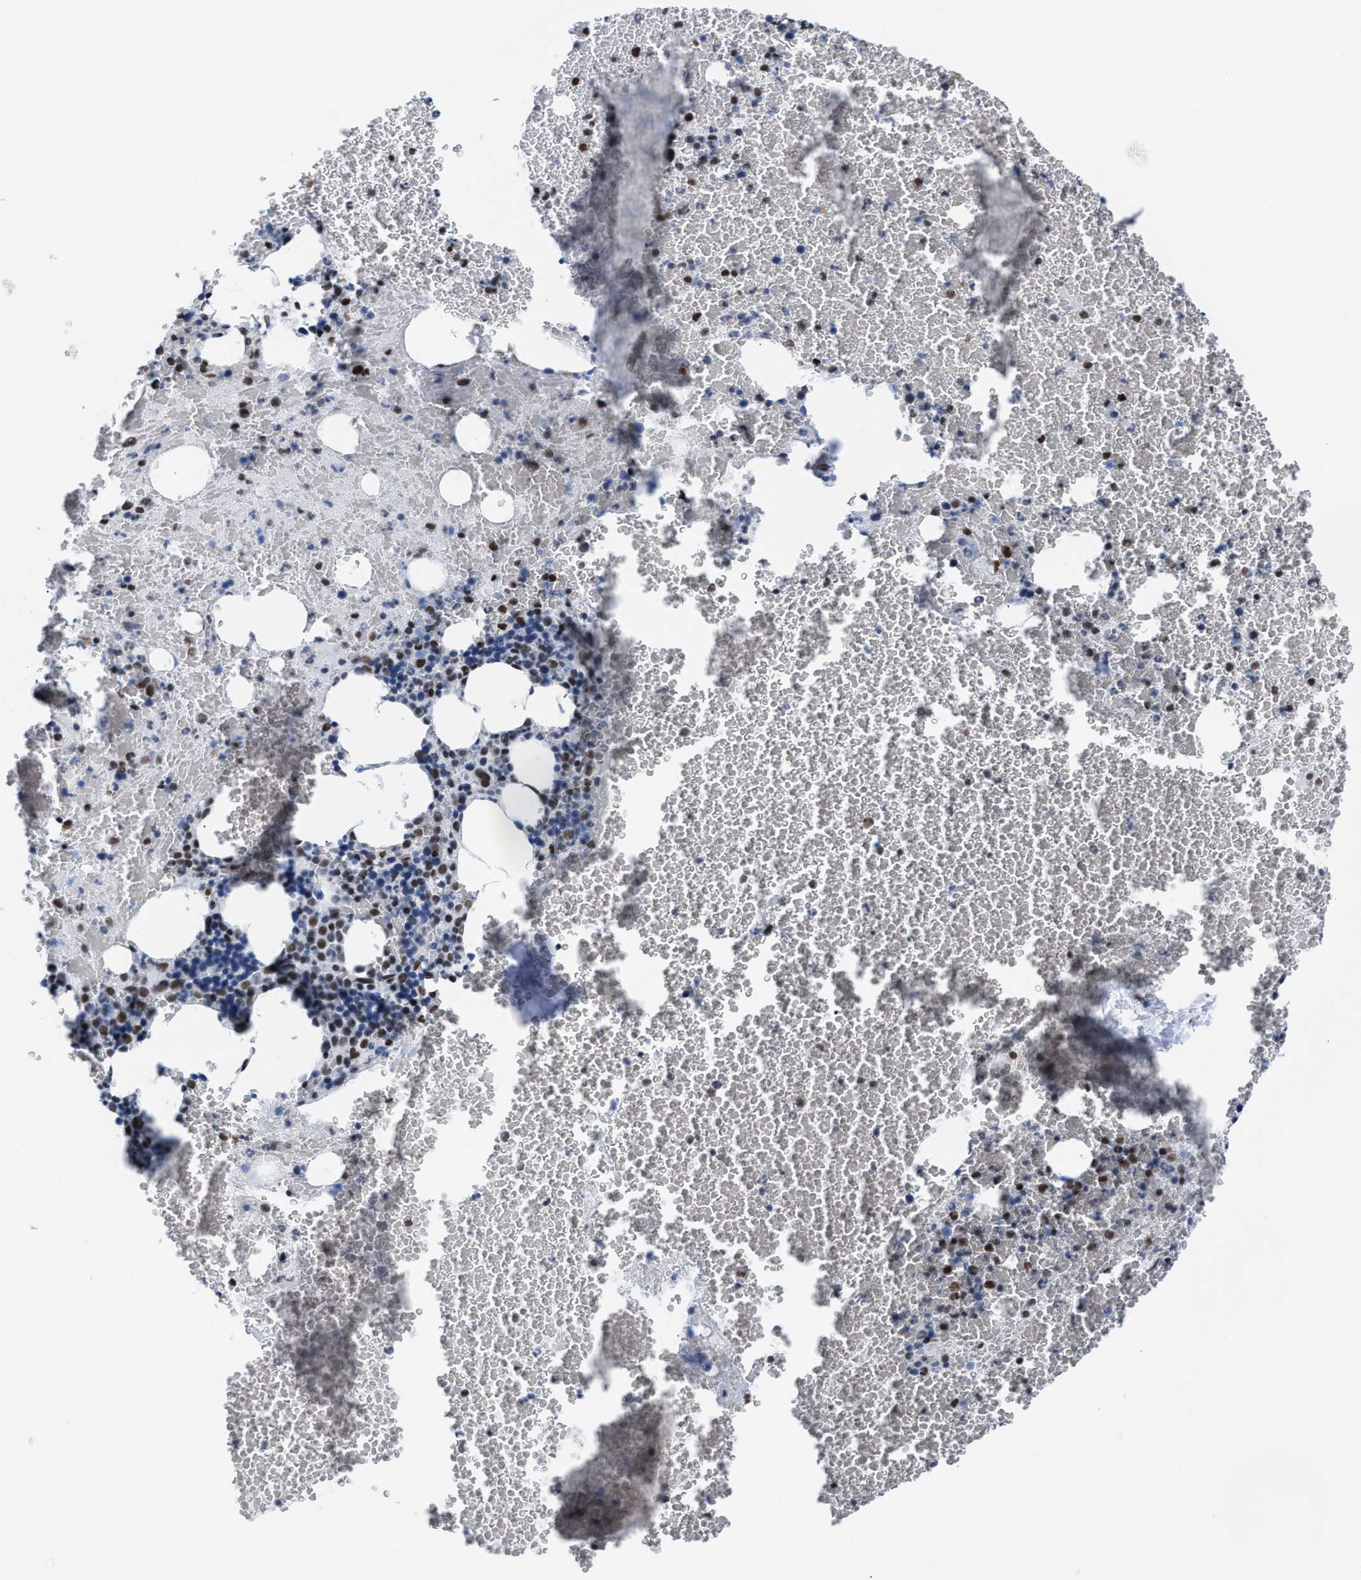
{"staining": {"intensity": "moderate", "quantity": ">75%", "location": "nuclear"}, "tissue": "bone marrow", "cell_type": "Hematopoietic cells", "image_type": "normal", "snomed": [{"axis": "morphology", "description": "Normal tissue, NOS"}, {"axis": "morphology", "description": "Inflammation, NOS"}, {"axis": "topography", "description": "Bone marrow"}], "caption": "Human bone marrow stained for a protein (brown) displays moderate nuclear positive positivity in about >75% of hematopoietic cells.", "gene": "CCAR2", "patient": {"sex": "male", "age": 47}}